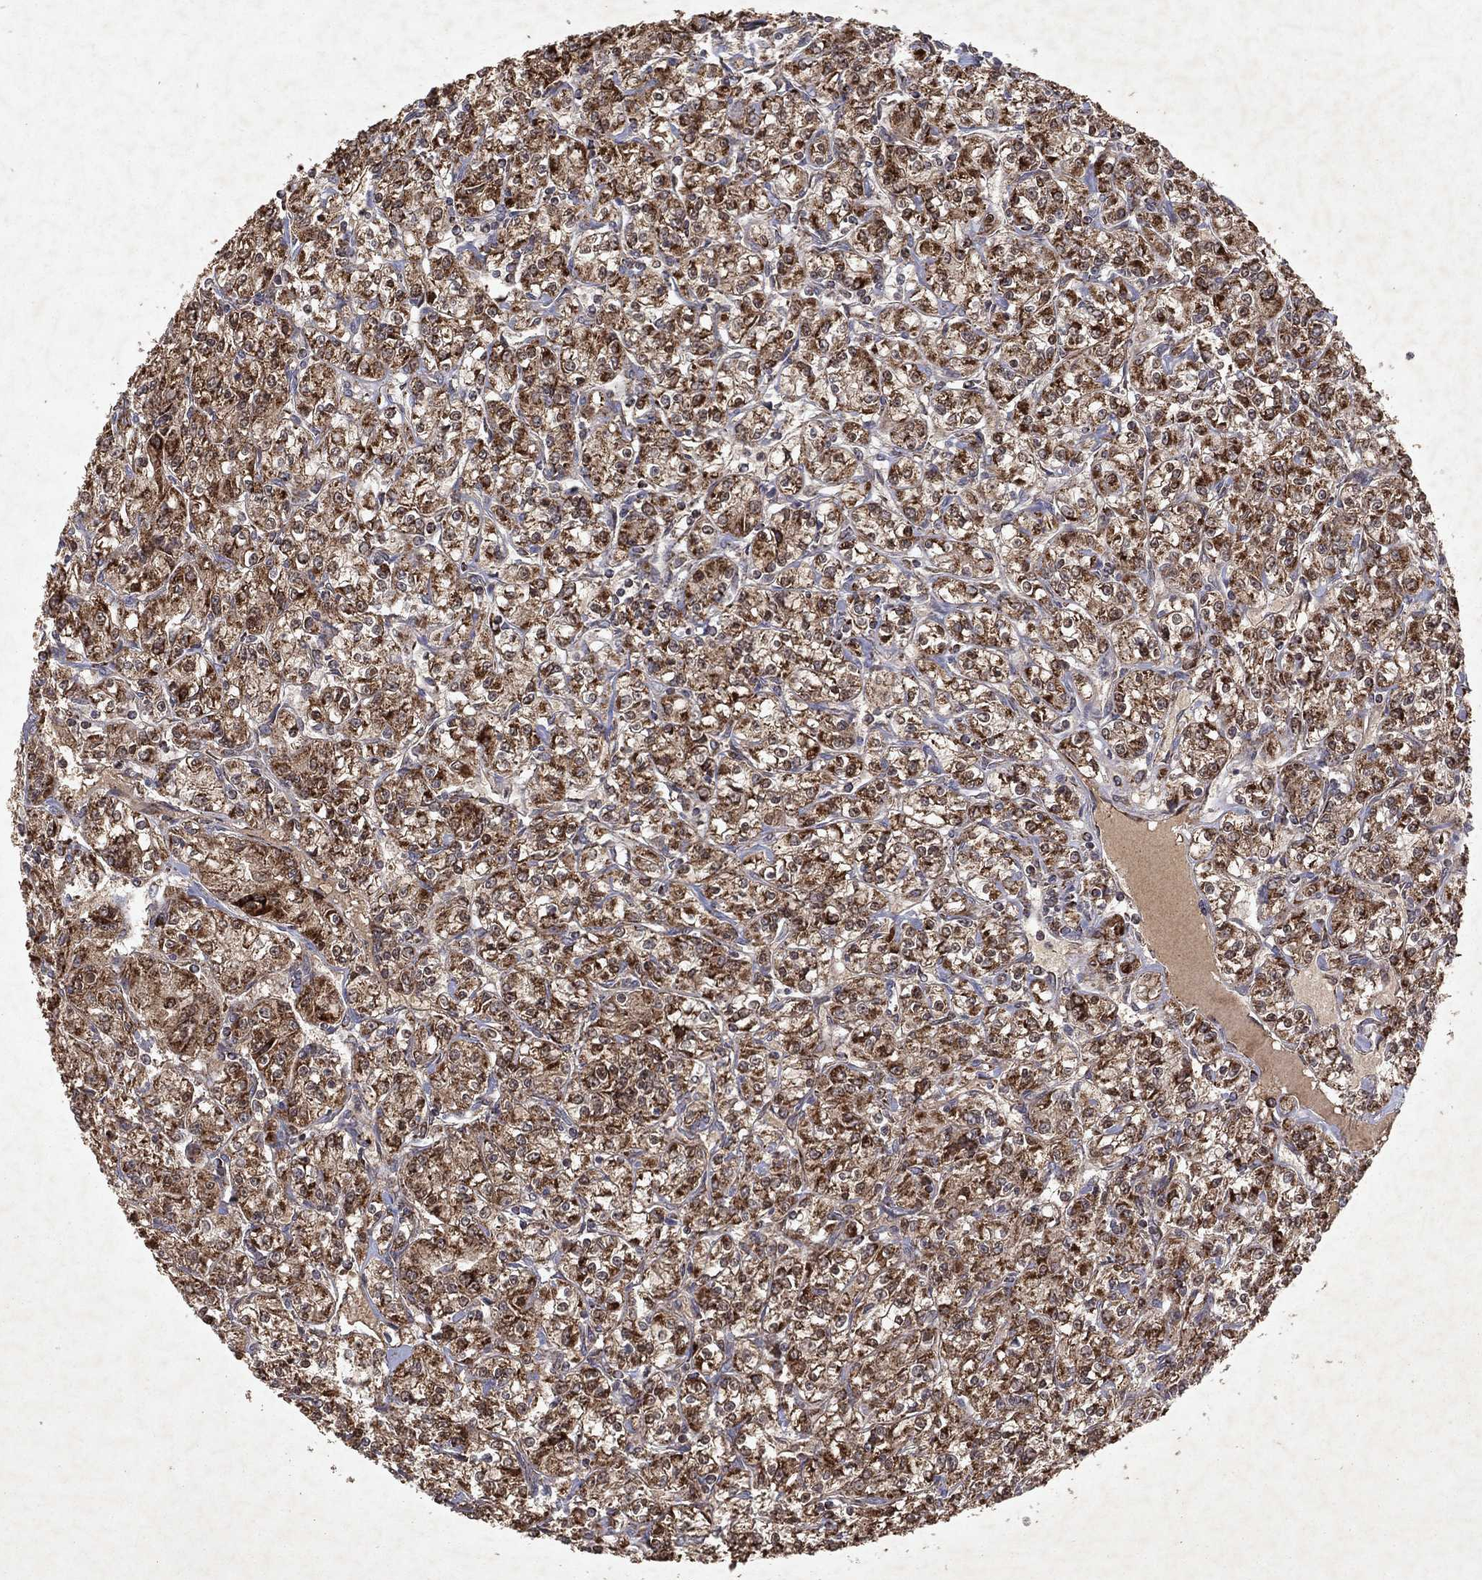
{"staining": {"intensity": "strong", "quantity": "25%-75%", "location": "cytoplasmic/membranous"}, "tissue": "renal cancer", "cell_type": "Tumor cells", "image_type": "cancer", "snomed": [{"axis": "morphology", "description": "Adenocarcinoma, NOS"}, {"axis": "topography", "description": "Kidney"}], "caption": "IHC (DAB) staining of human adenocarcinoma (renal) exhibits strong cytoplasmic/membranous protein staining in approximately 25%-75% of tumor cells.", "gene": "PYROXD2", "patient": {"sex": "male", "age": 77}}